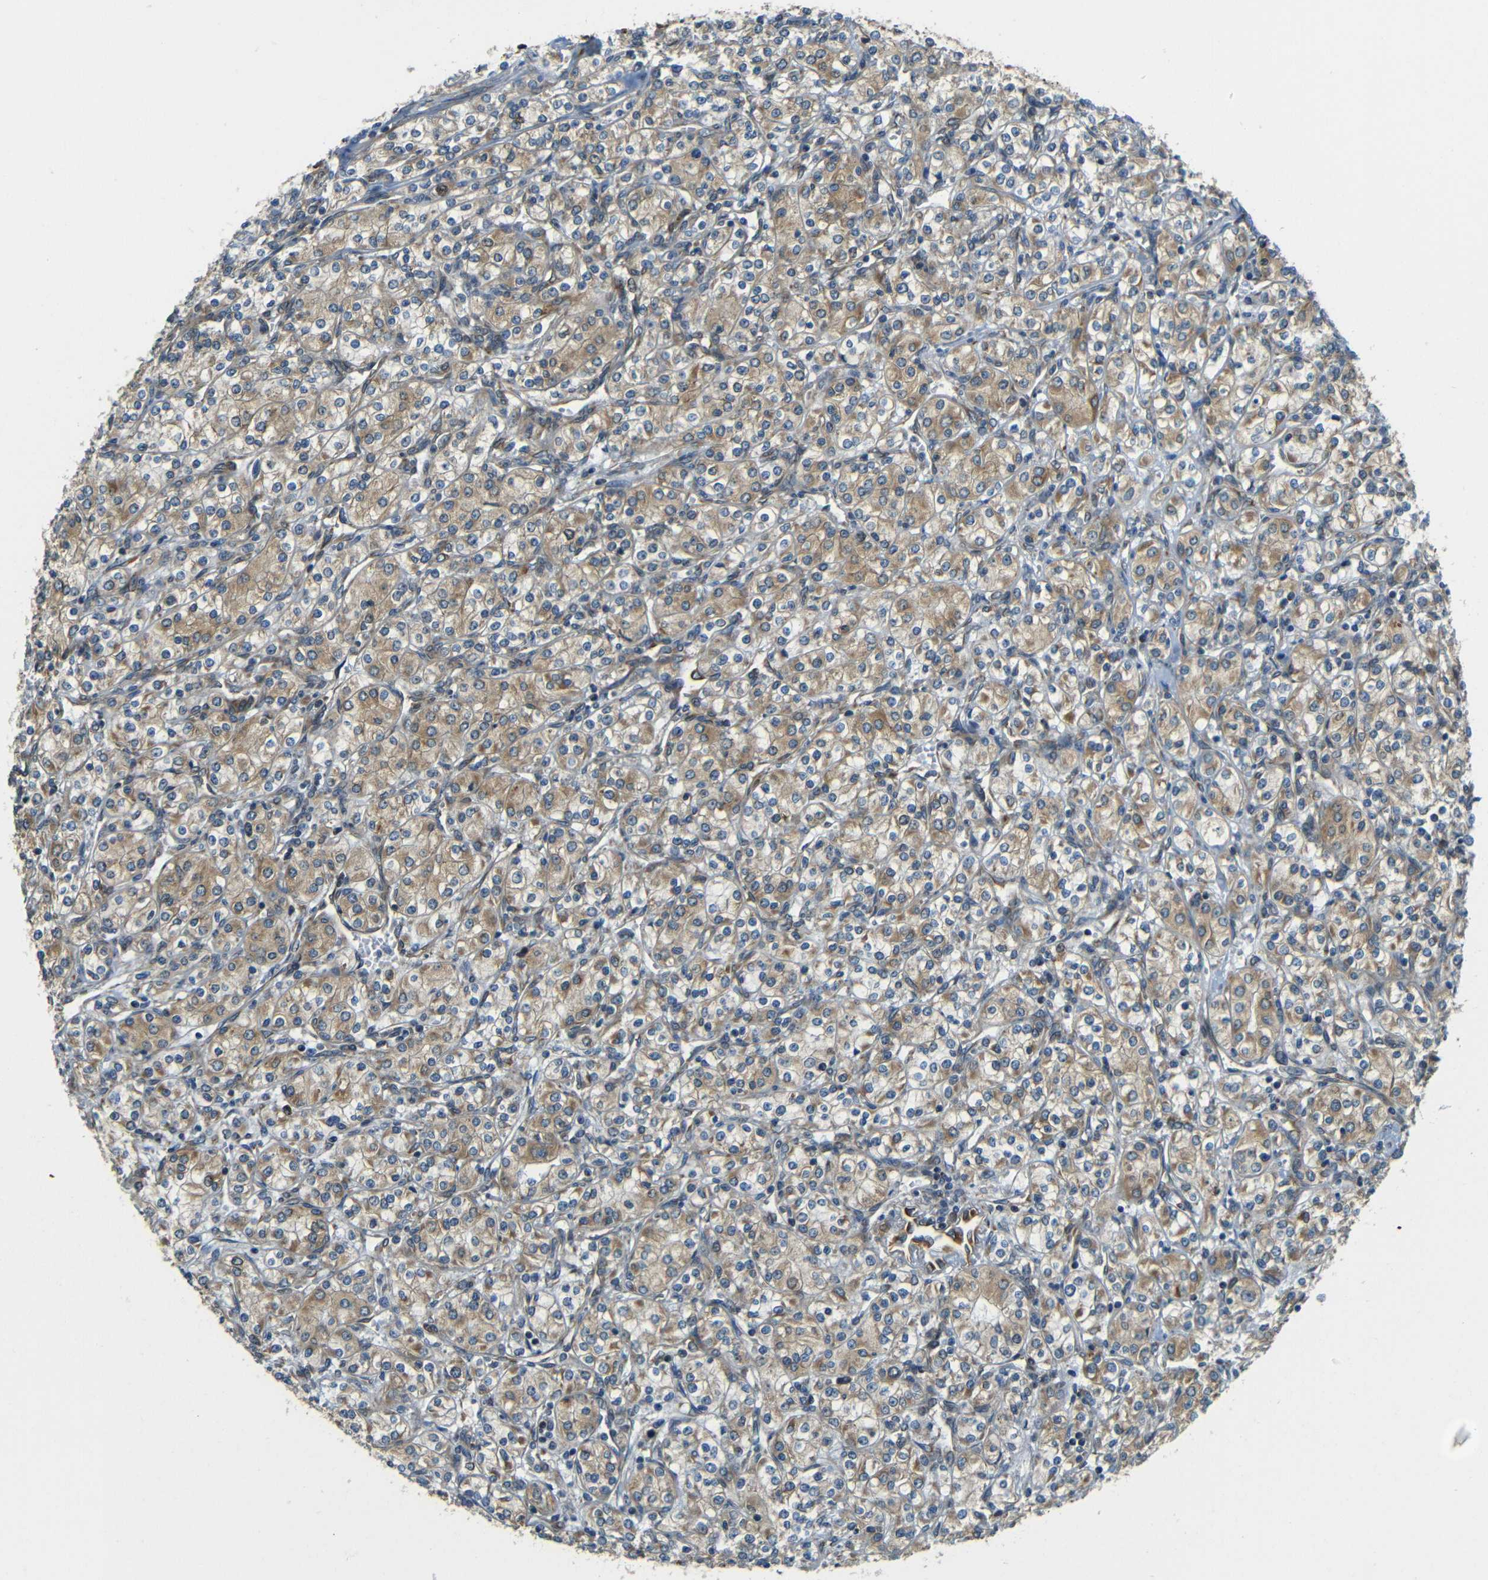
{"staining": {"intensity": "moderate", "quantity": ">75%", "location": "cytoplasmic/membranous"}, "tissue": "renal cancer", "cell_type": "Tumor cells", "image_type": "cancer", "snomed": [{"axis": "morphology", "description": "Adenocarcinoma, NOS"}, {"axis": "topography", "description": "Kidney"}], "caption": "Renal cancer (adenocarcinoma) tissue displays moderate cytoplasmic/membranous staining in approximately >75% of tumor cells, visualized by immunohistochemistry. The protein of interest is stained brown, and the nuclei are stained in blue (DAB (3,3'-diaminobenzidine) IHC with brightfield microscopy, high magnification).", "gene": "VAPB", "patient": {"sex": "male", "age": 77}}